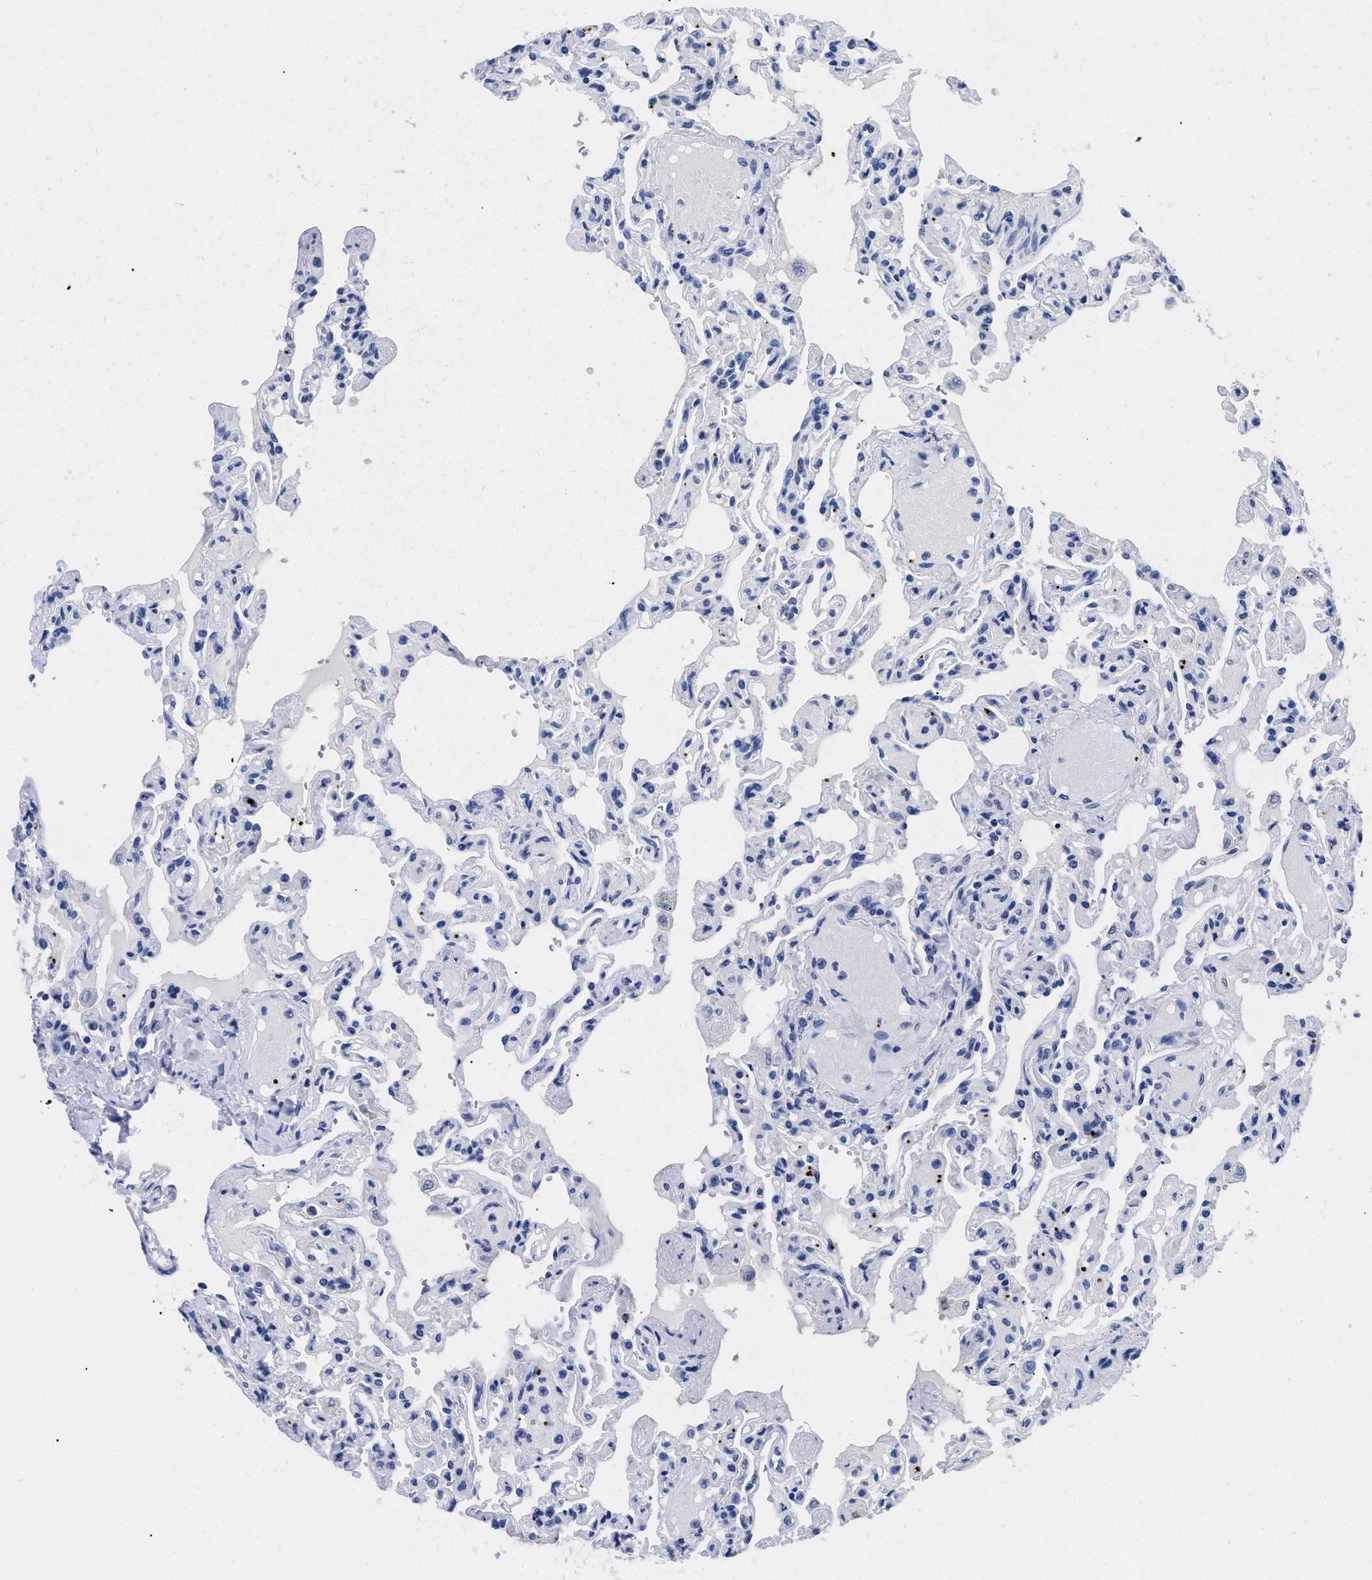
{"staining": {"intensity": "negative", "quantity": "none", "location": "none"}, "tissue": "lung", "cell_type": "Alveolar cells", "image_type": "normal", "snomed": [{"axis": "morphology", "description": "Normal tissue, NOS"}, {"axis": "topography", "description": "Lung"}], "caption": "The photomicrograph exhibits no staining of alveolar cells in benign lung. (Stains: DAB immunohistochemistry (IHC) with hematoxylin counter stain, Microscopy: brightfield microscopy at high magnification).", "gene": "TREML1", "patient": {"sex": "male", "age": 21}}